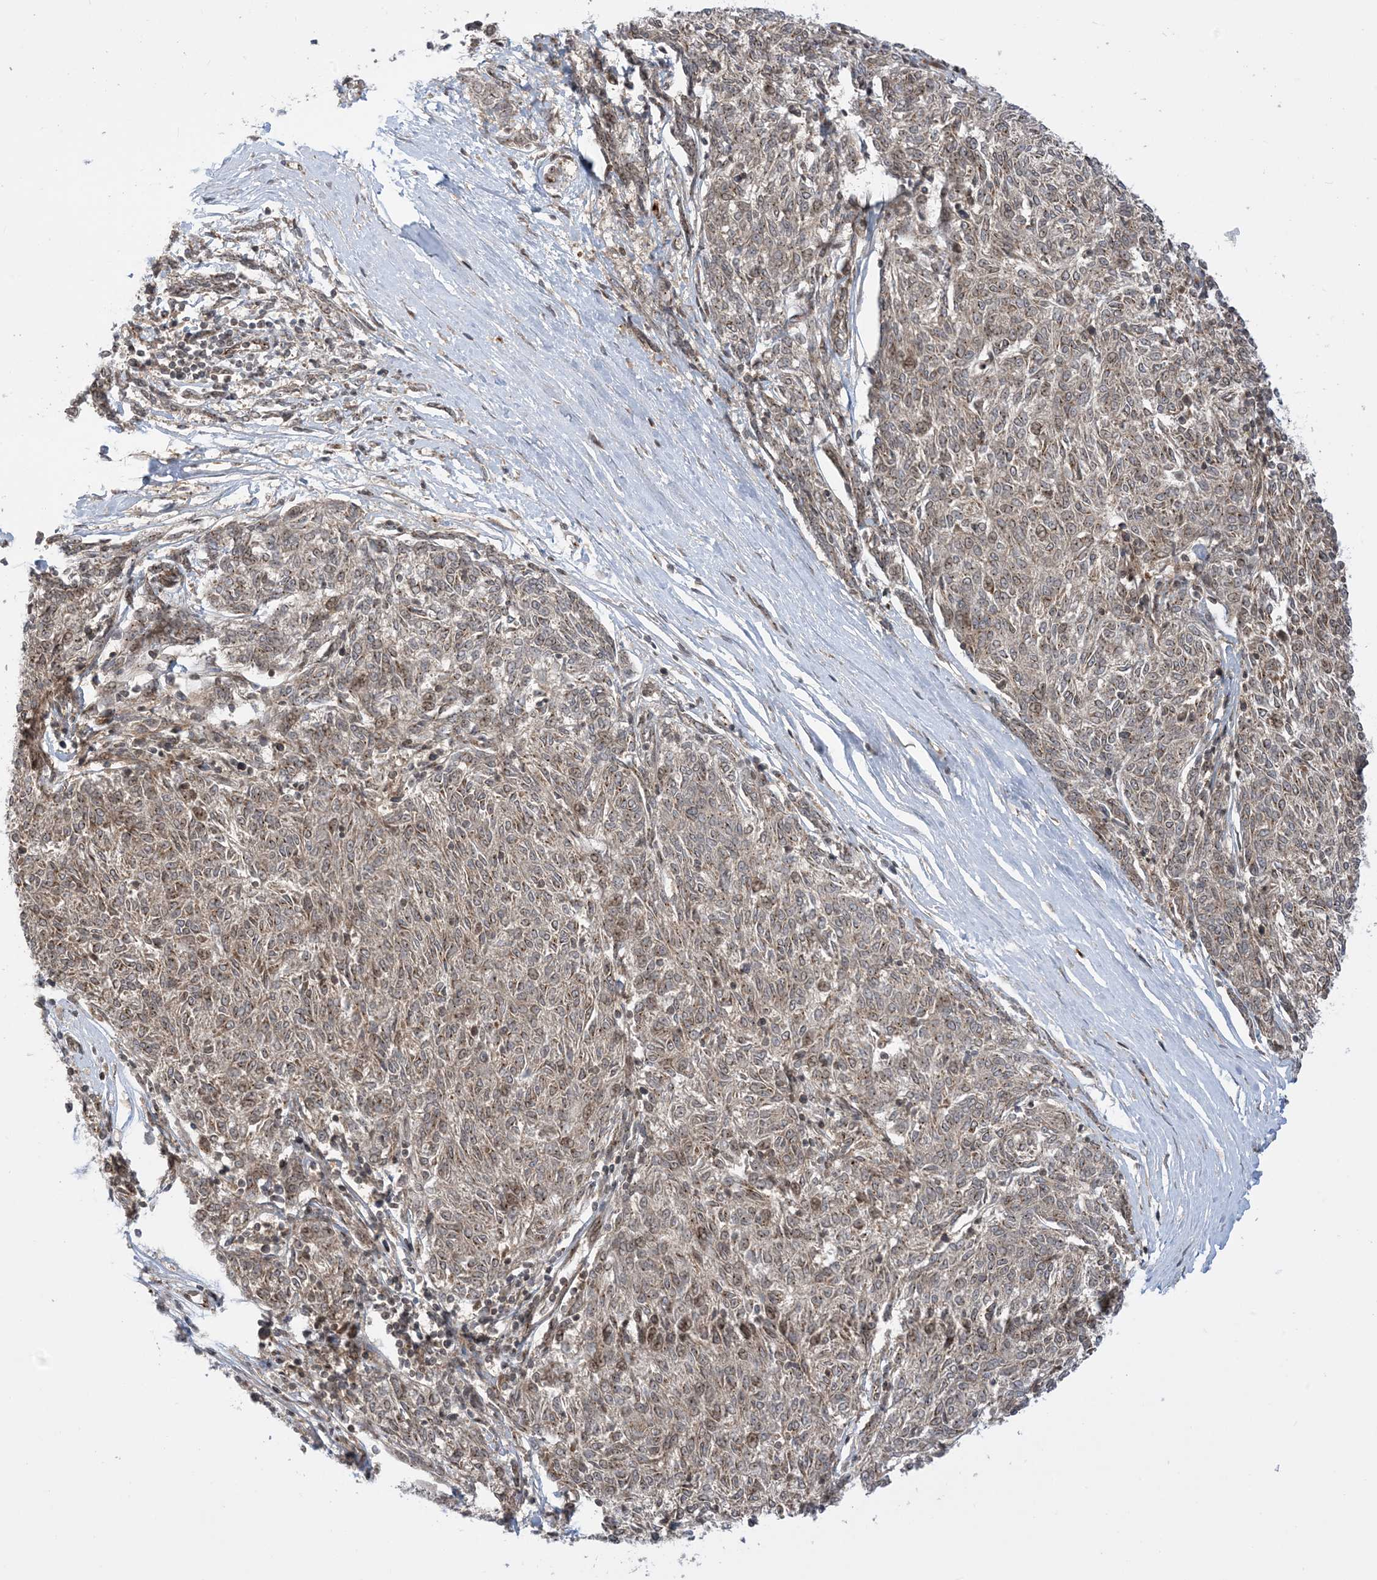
{"staining": {"intensity": "weak", "quantity": "25%-75%", "location": "cytoplasmic/membranous,nuclear"}, "tissue": "melanoma", "cell_type": "Tumor cells", "image_type": "cancer", "snomed": [{"axis": "morphology", "description": "Malignant melanoma, NOS"}, {"axis": "topography", "description": "Skin"}], "caption": "A histopathology image showing weak cytoplasmic/membranous and nuclear positivity in approximately 25%-75% of tumor cells in malignant melanoma, as visualized by brown immunohistochemical staining.", "gene": "CASP4", "patient": {"sex": "female", "age": 72}}